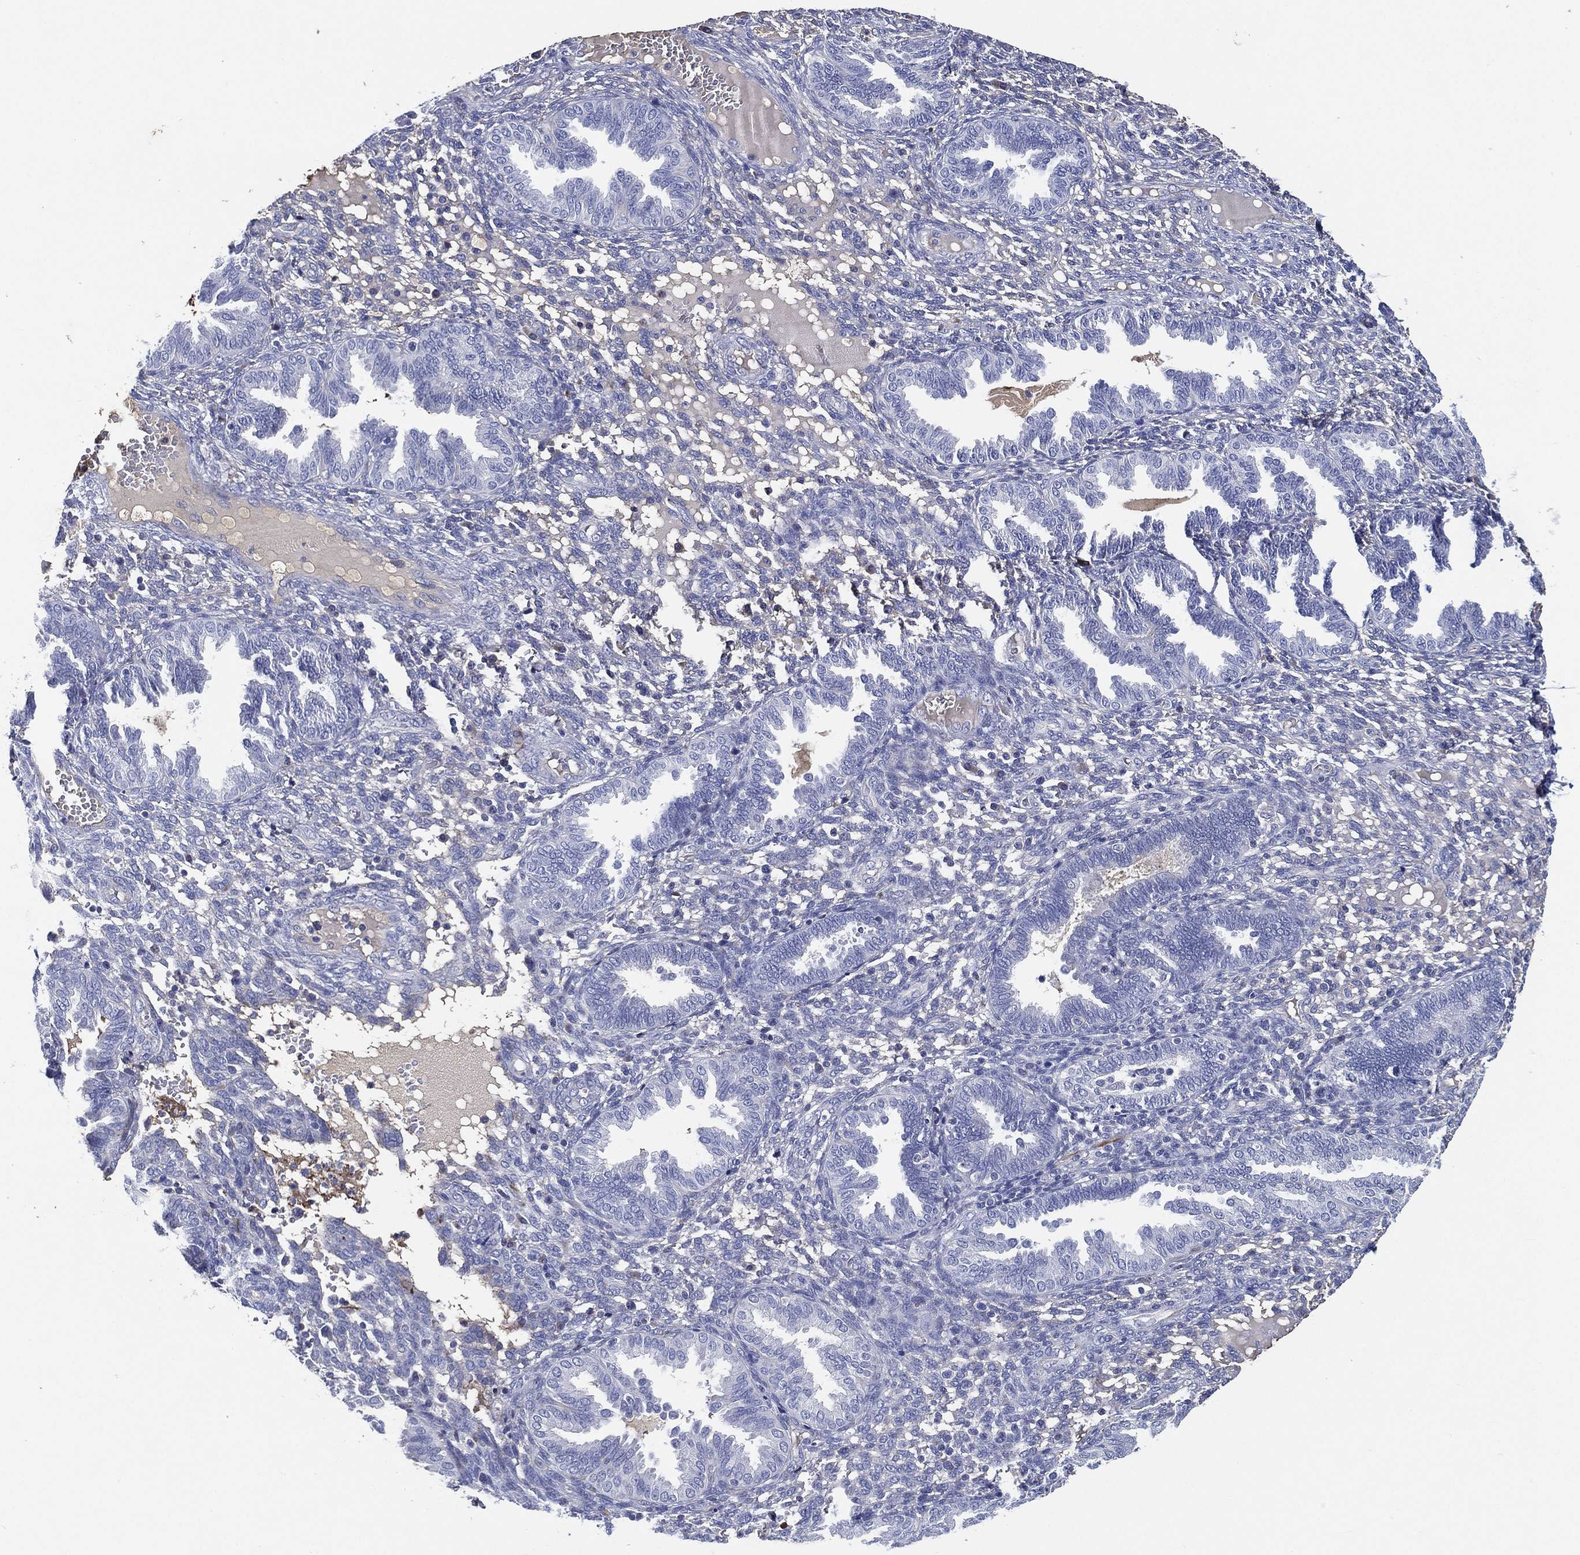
{"staining": {"intensity": "negative", "quantity": "none", "location": "none"}, "tissue": "endometrium", "cell_type": "Cells in endometrial stroma", "image_type": "normal", "snomed": [{"axis": "morphology", "description": "Normal tissue, NOS"}, {"axis": "topography", "description": "Endometrium"}], "caption": "A high-resolution photomicrograph shows IHC staining of unremarkable endometrium, which exhibits no significant expression in cells in endometrial stroma.", "gene": "TMPRSS11D", "patient": {"sex": "female", "age": 42}}